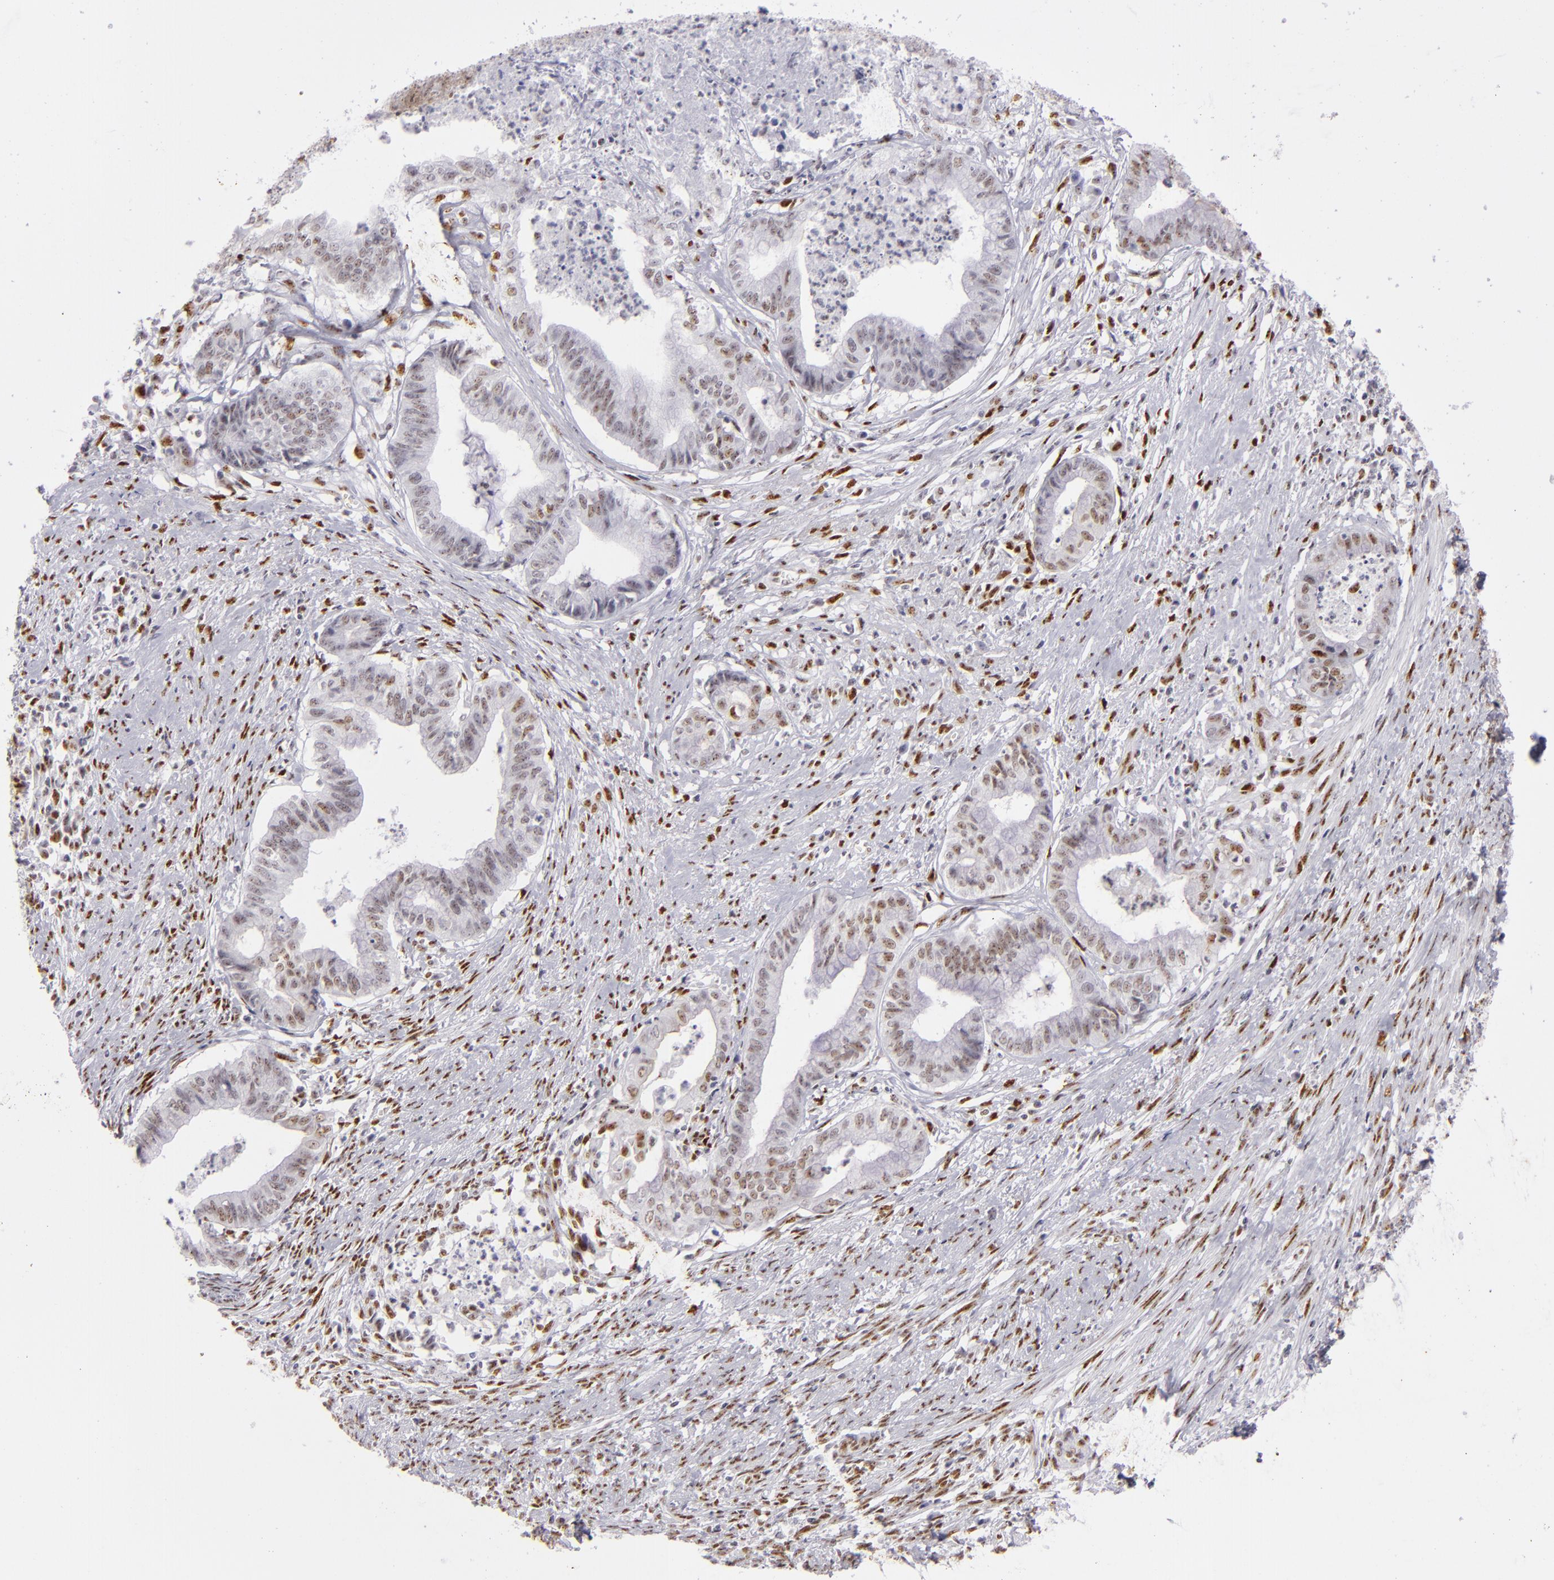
{"staining": {"intensity": "moderate", "quantity": "25%-75%", "location": "nuclear"}, "tissue": "endometrial cancer", "cell_type": "Tumor cells", "image_type": "cancer", "snomed": [{"axis": "morphology", "description": "Necrosis, NOS"}, {"axis": "morphology", "description": "Adenocarcinoma, NOS"}, {"axis": "topography", "description": "Endometrium"}], "caption": "Protein expression analysis of endometrial cancer reveals moderate nuclear staining in approximately 25%-75% of tumor cells. Nuclei are stained in blue.", "gene": "TOP3A", "patient": {"sex": "female", "age": 79}}